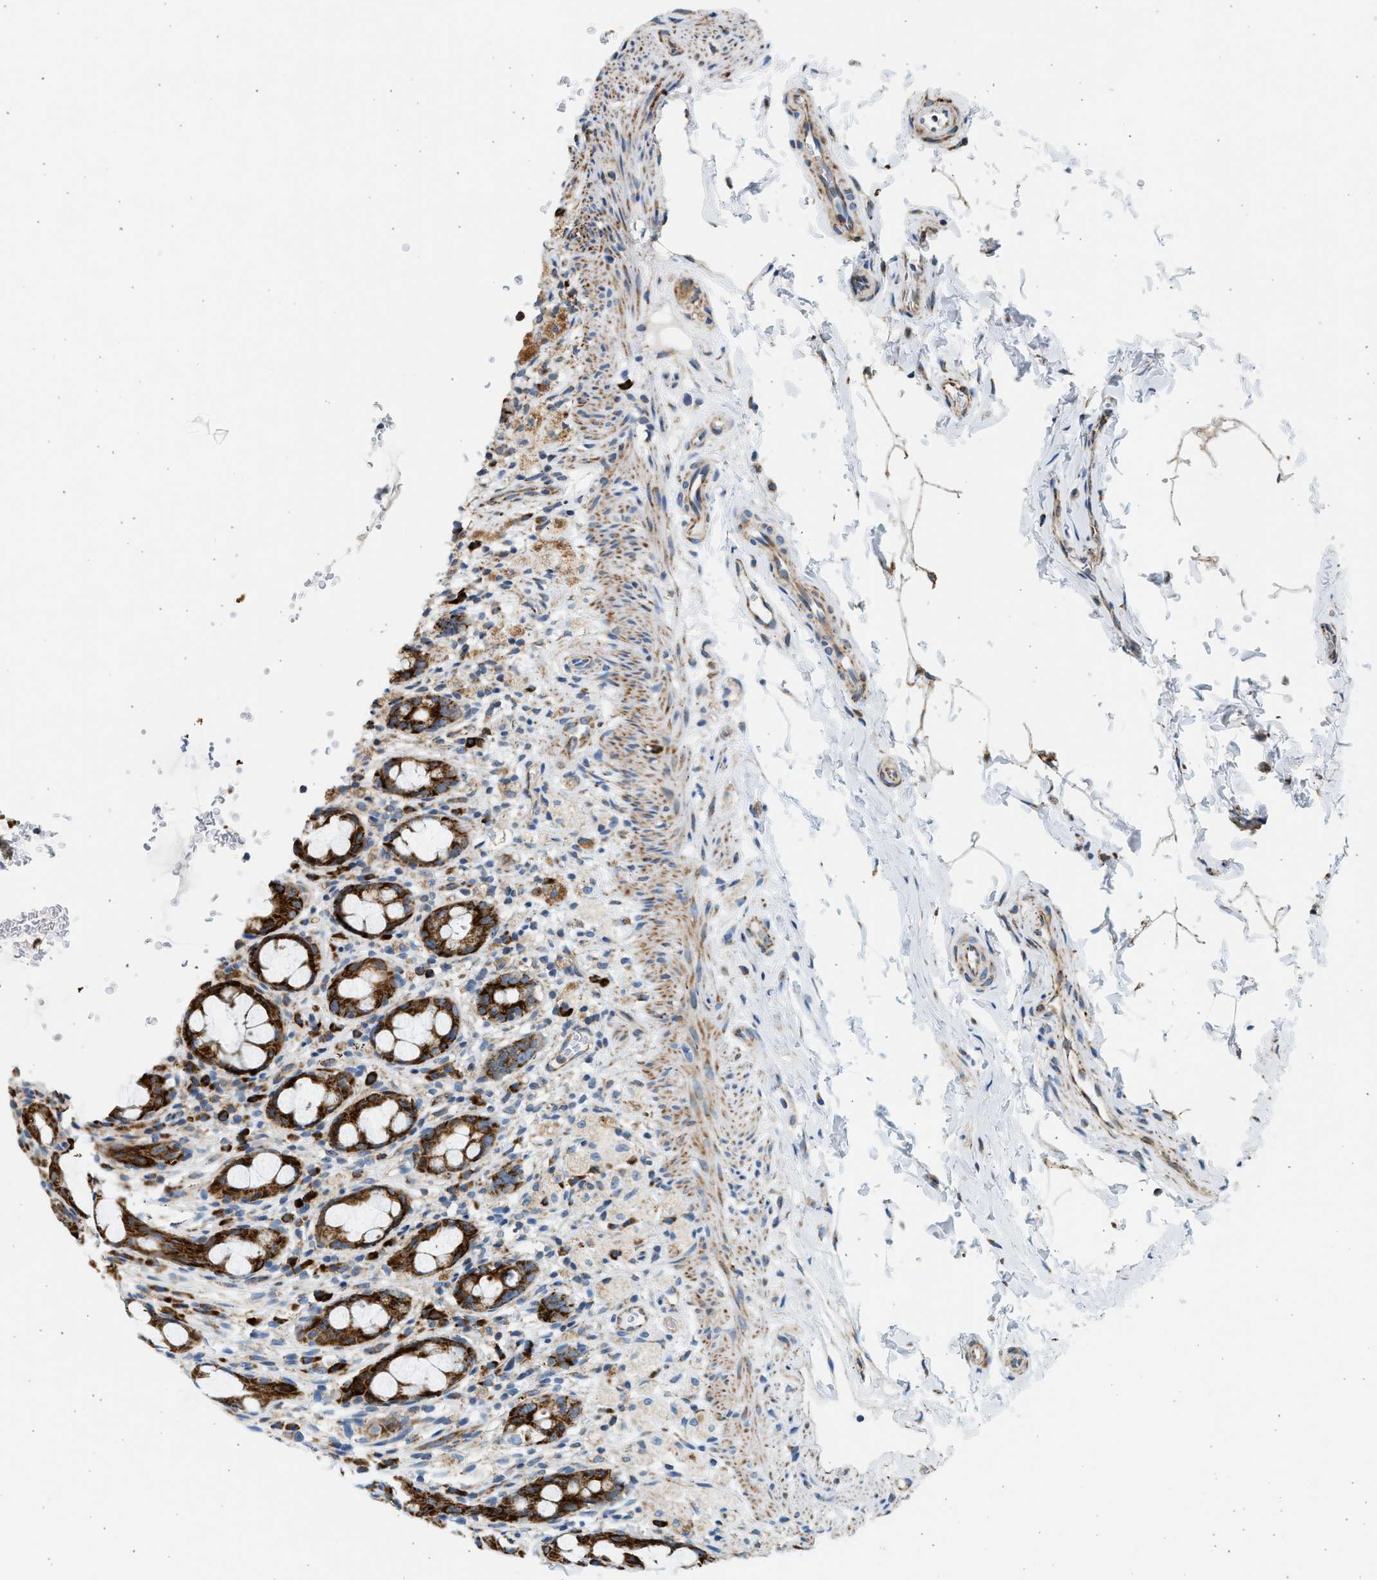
{"staining": {"intensity": "strong", "quantity": ">75%", "location": "cytoplasmic/membranous"}, "tissue": "rectum", "cell_type": "Glandular cells", "image_type": "normal", "snomed": [{"axis": "morphology", "description": "Normal tissue, NOS"}, {"axis": "topography", "description": "Rectum"}], "caption": "A brown stain labels strong cytoplasmic/membranous expression of a protein in glandular cells of benign human rectum.", "gene": "KCNMB3", "patient": {"sex": "male", "age": 44}}